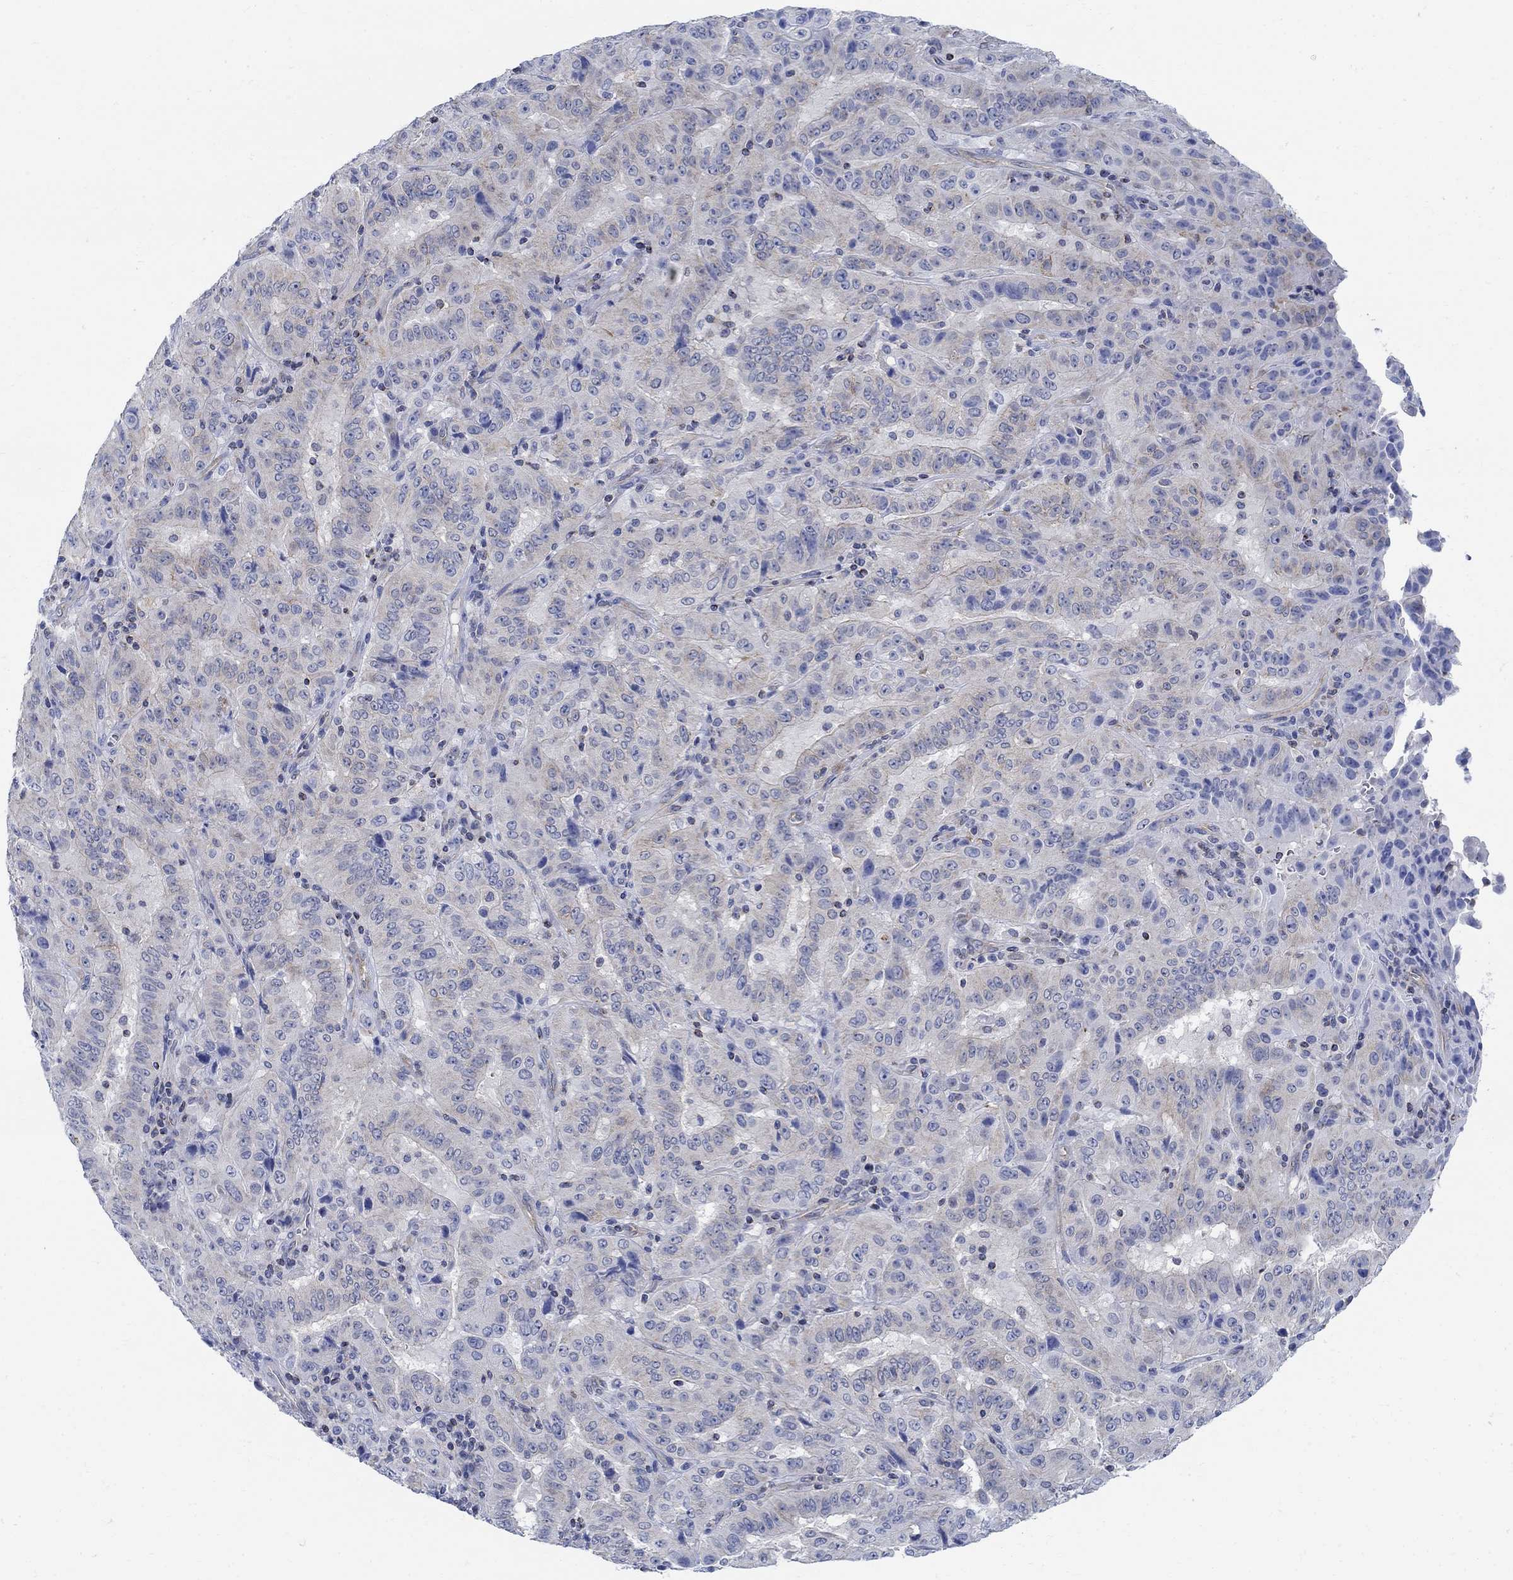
{"staining": {"intensity": "negative", "quantity": "none", "location": "none"}, "tissue": "pancreatic cancer", "cell_type": "Tumor cells", "image_type": "cancer", "snomed": [{"axis": "morphology", "description": "Adenocarcinoma, NOS"}, {"axis": "topography", "description": "Pancreas"}], "caption": "A histopathology image of human pancreatic adenocarcinoma is negative for staining in tumor cells.", "gene": "PHF21B", "patient": {"sex": "male", "age": 63}}